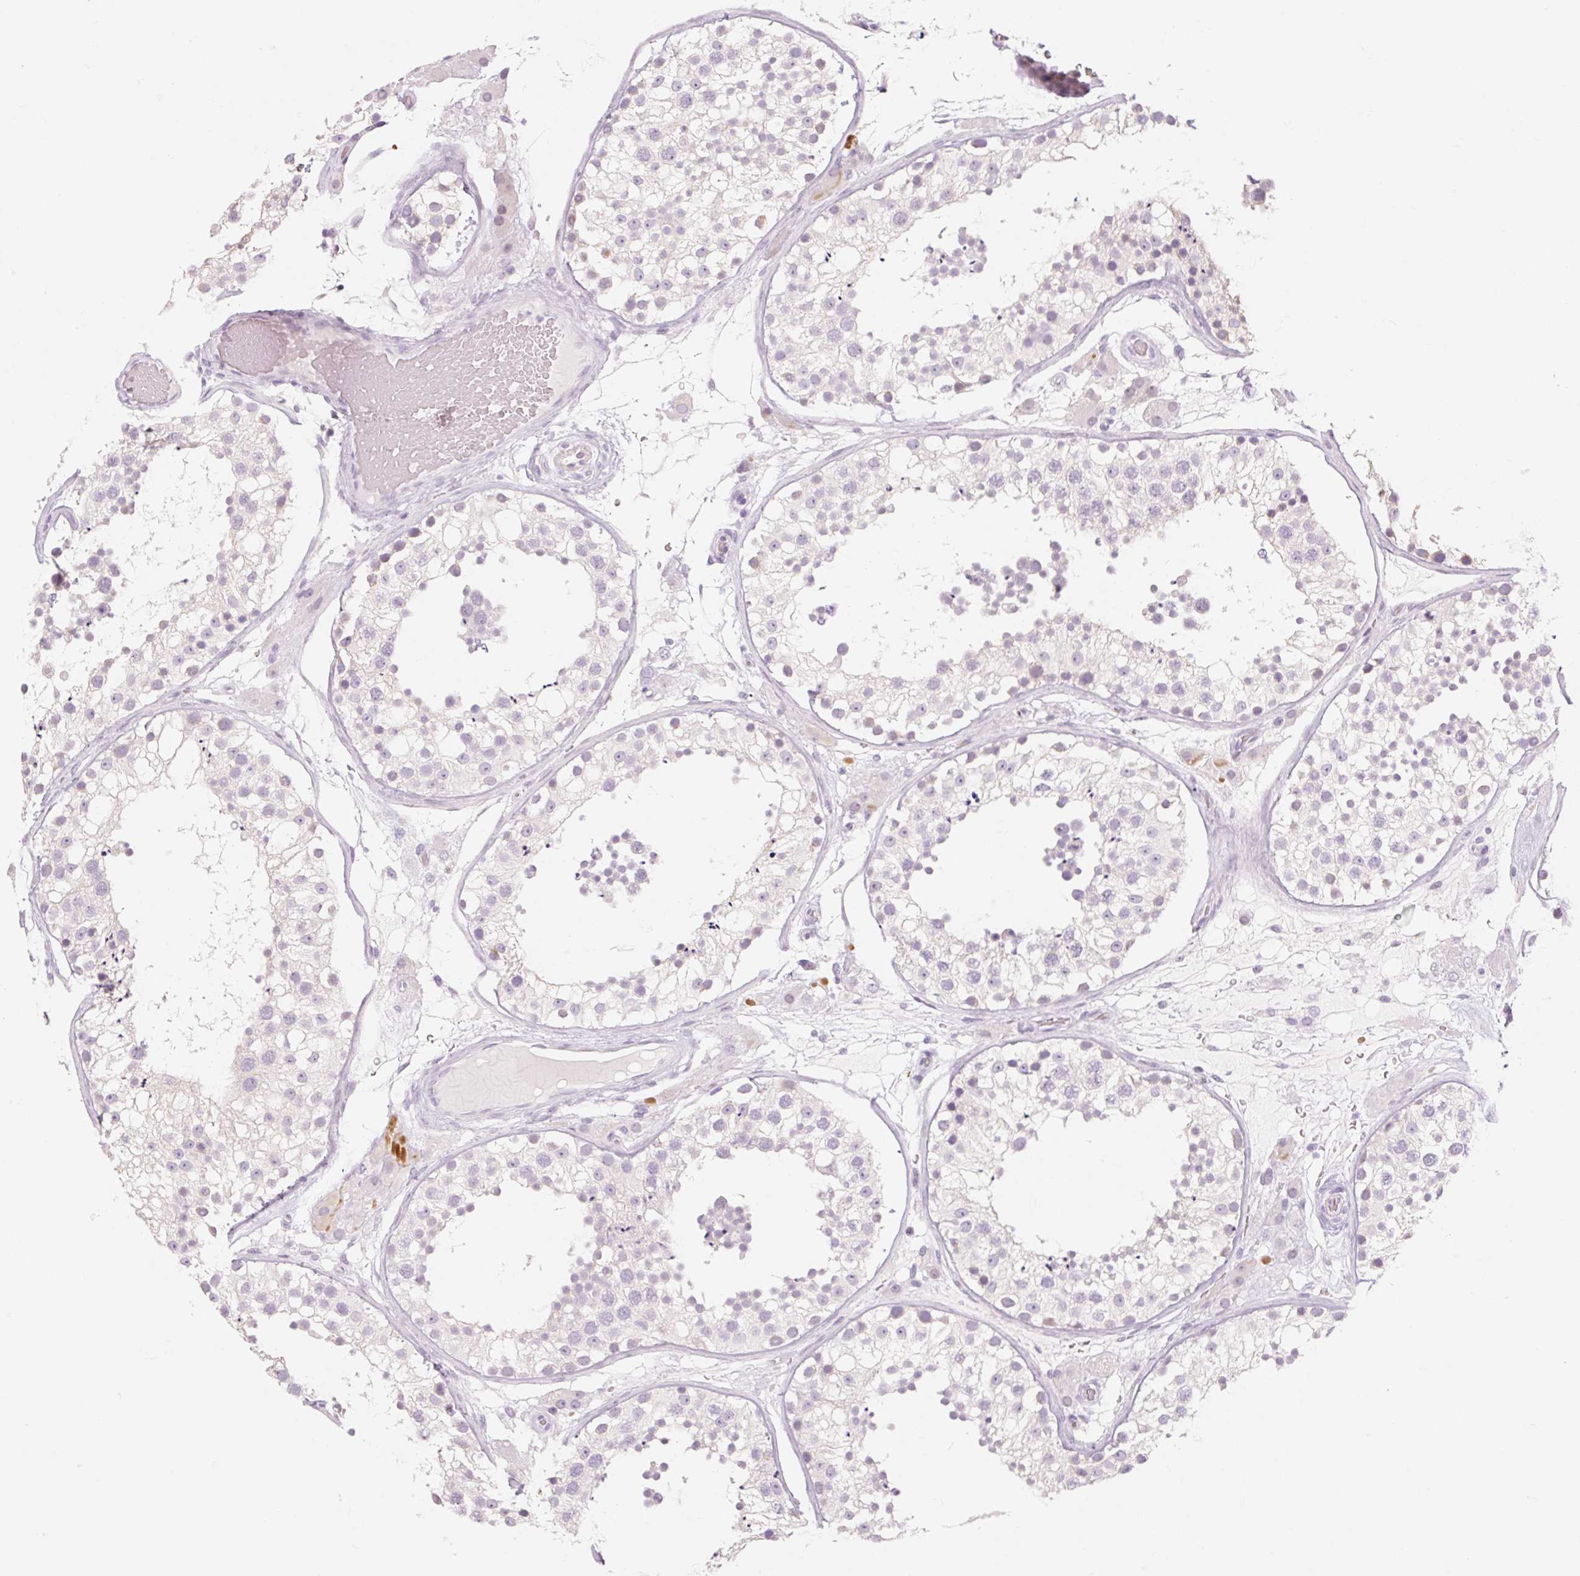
{"staining": {"intensity": "negative", "quantity": "none", "location": "none"}, "tissue": "testis", "cell_type": "Cells in seminiferous ducts", "image_type": "normal", "snomed": [{"axis": "morphology", "description": "Normal tissue, NOS"}, {"axis": "topography", "description": "Testis"}], "caption": "This is an immunohistochemistry (IHC) image of normal testis. There is no staining in cells in seminiferous ducts.", "gene": "TAF1L", "patient": {"sex": "male", "age": 26}}